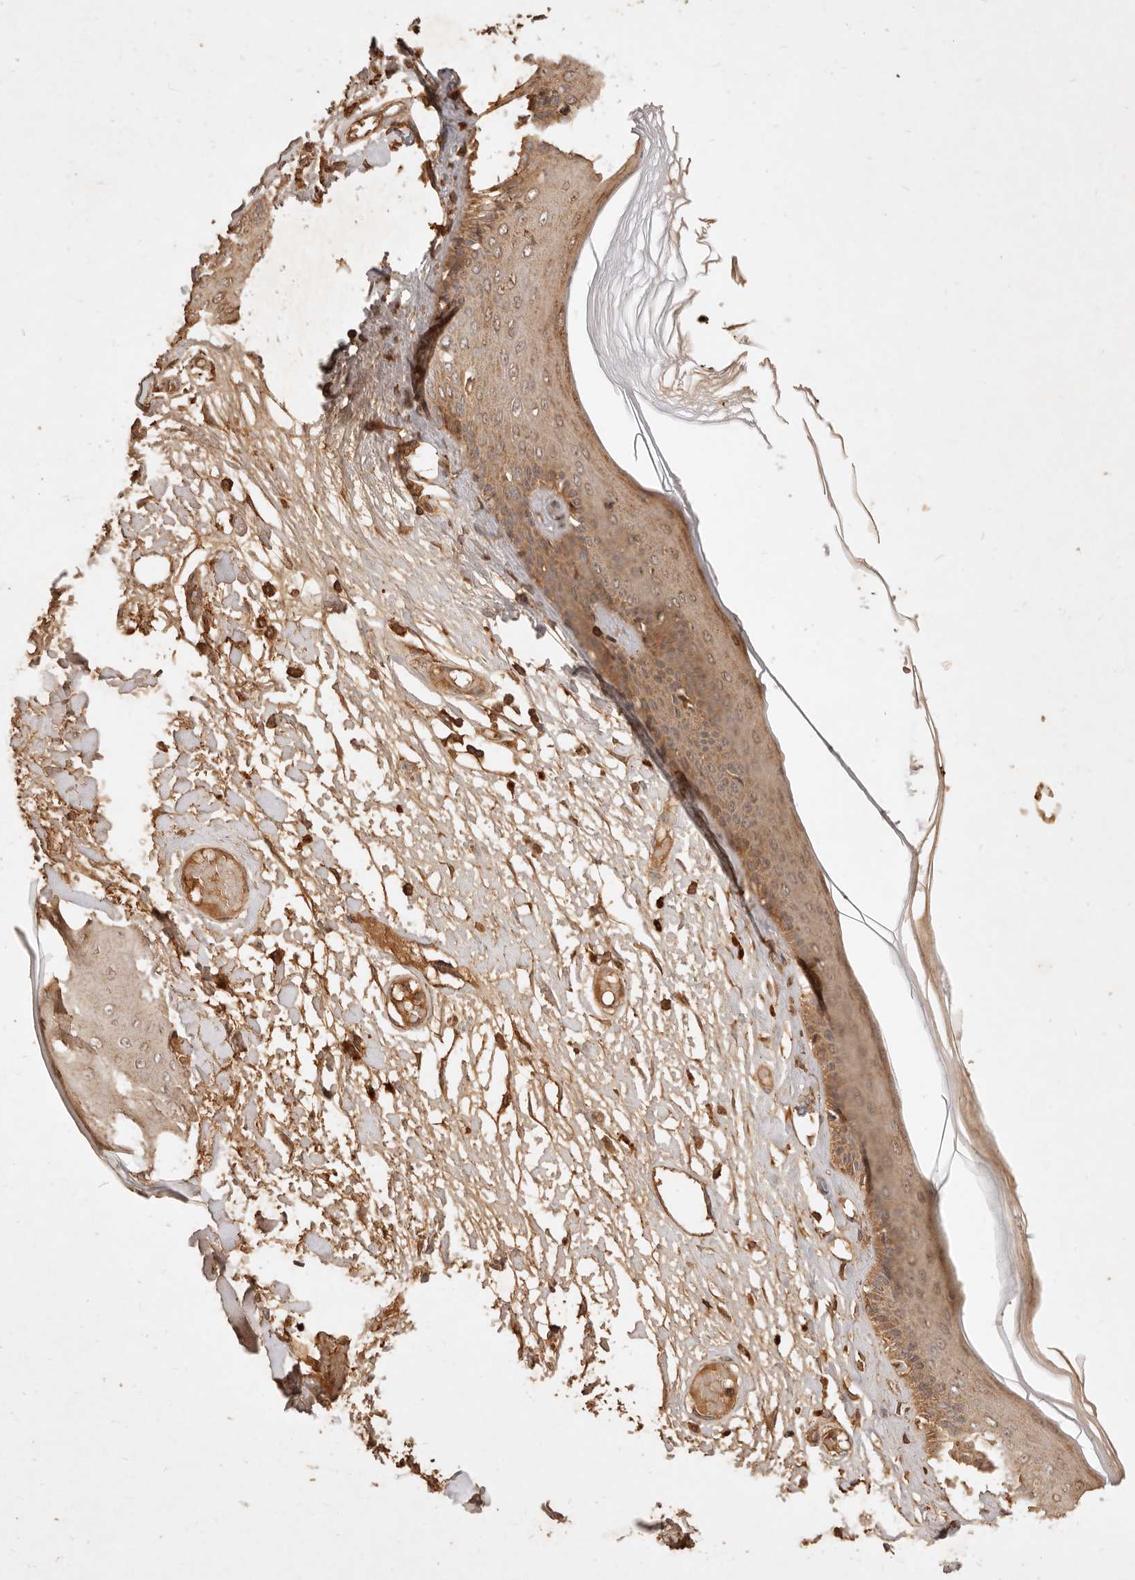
{"staining": {"intensity": "moderate", "quantity": ">75%", "location": "cytoplasmic/membranous"}, "tissue": "skin", "cell_type": "Epidermal cells", "image_type": "normal", "snomed": [{"axis": "morphology", "description": "Normal tissue, NOS"}, {"axis": "topography", "description": "Vulva"}], "caption": "Brown immunohistochemical staining in normal skin shows moderate cytoplasmic/membranous positivity in approximately >75% of epidermal cells. Nuclei are stained in blue.", "gene": "FAM180B", "patient": {"sex": "female", "age": 73}}